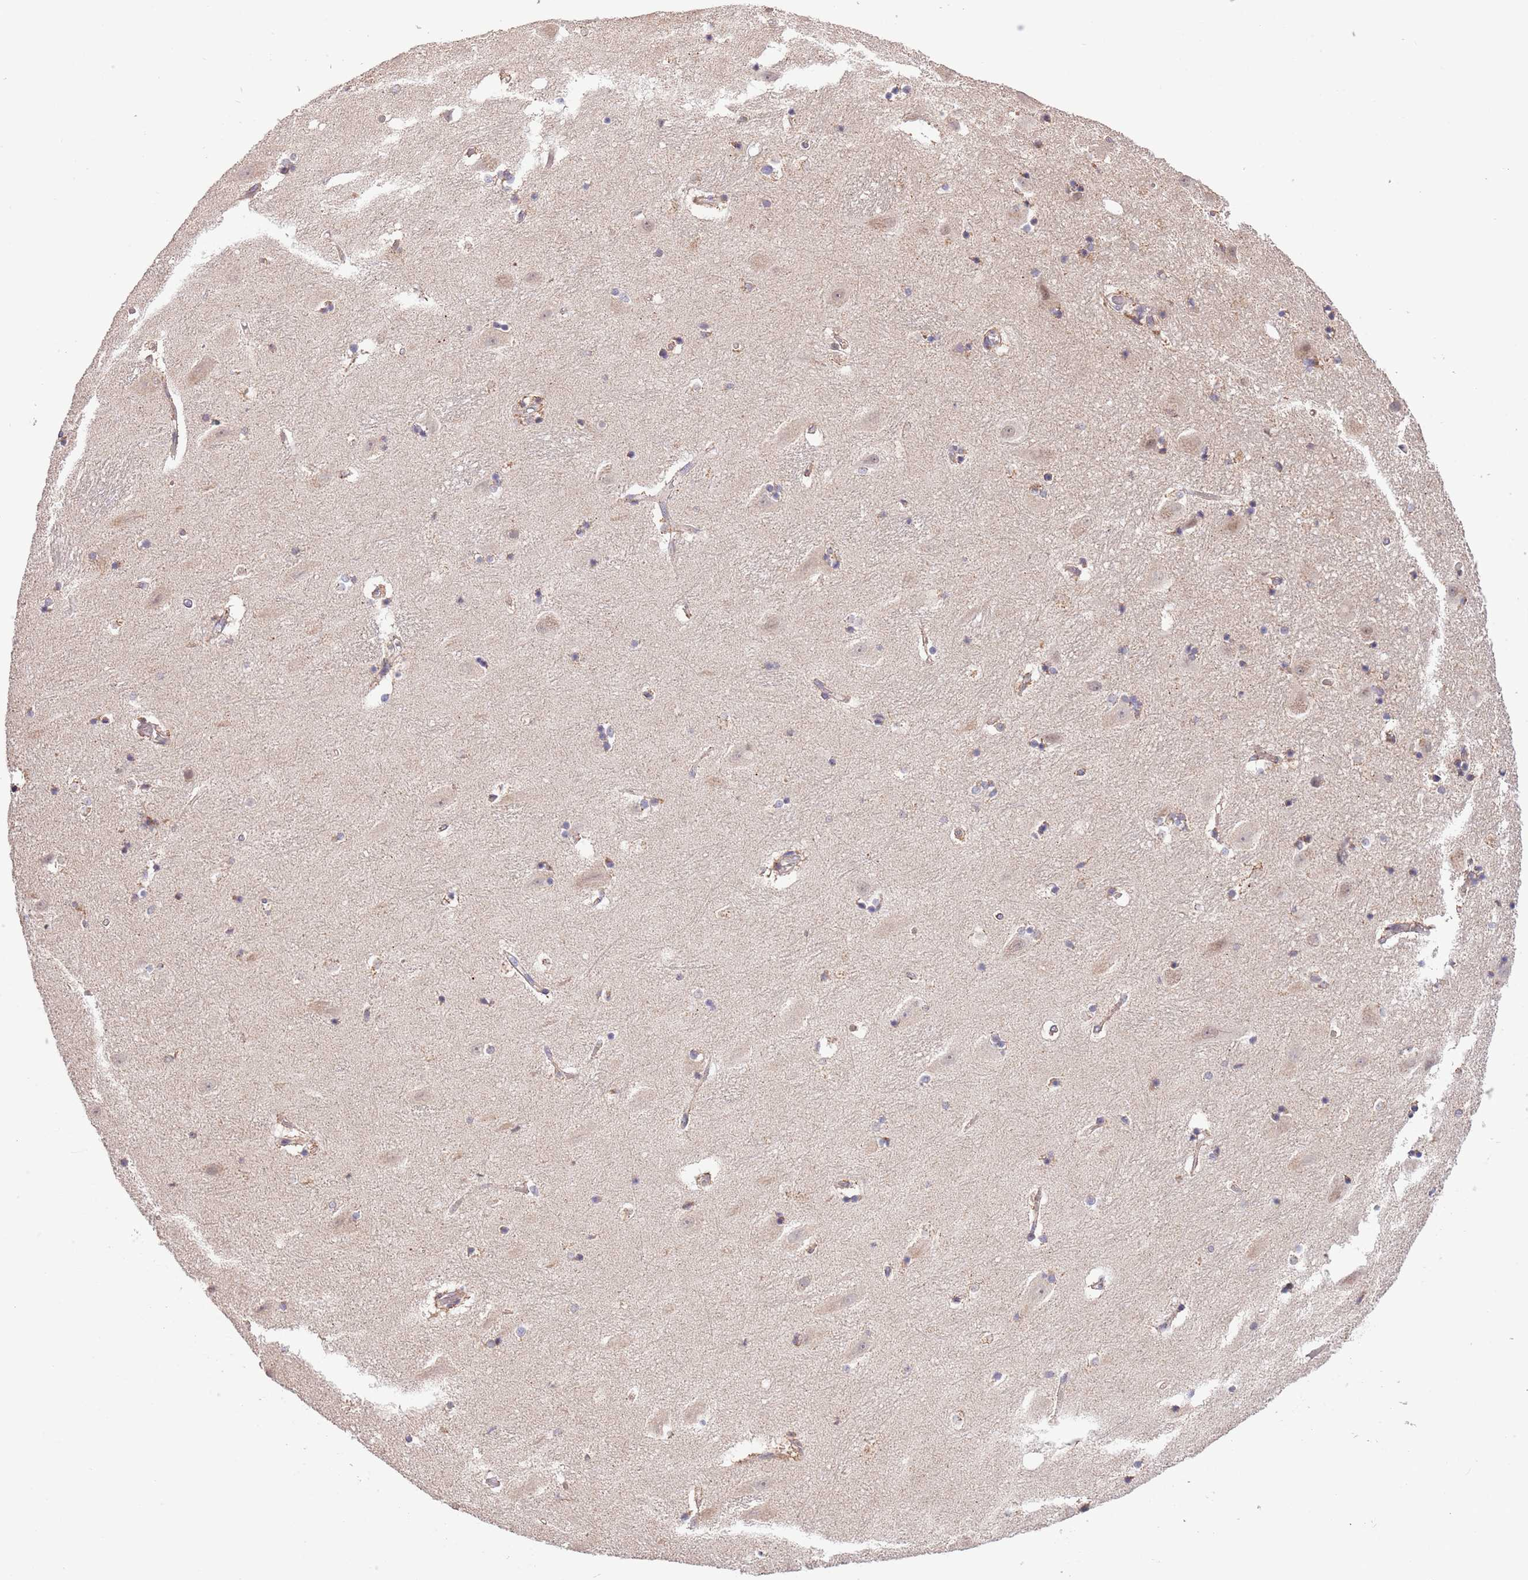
{"staining": {"intensity": "weak", "quantity": "<25%", "location": "cytoplasmic/membranous"}, "tissue": "hippocampus", "cell_type": "Glial cells", "image_type": "normal", "snomed": [{"axis": "morphology", "description": "Normal tissue, NOS"}, {"axis": "topography", "description": "Hippocampus"}], "caption": "Immunohistochemistry micrograph of unremarkable hippocampus stained for a protein (brown), which displays no expression in glial cells.", "gene": "IVD", "patient": {"sex": "female", "age": 52}}